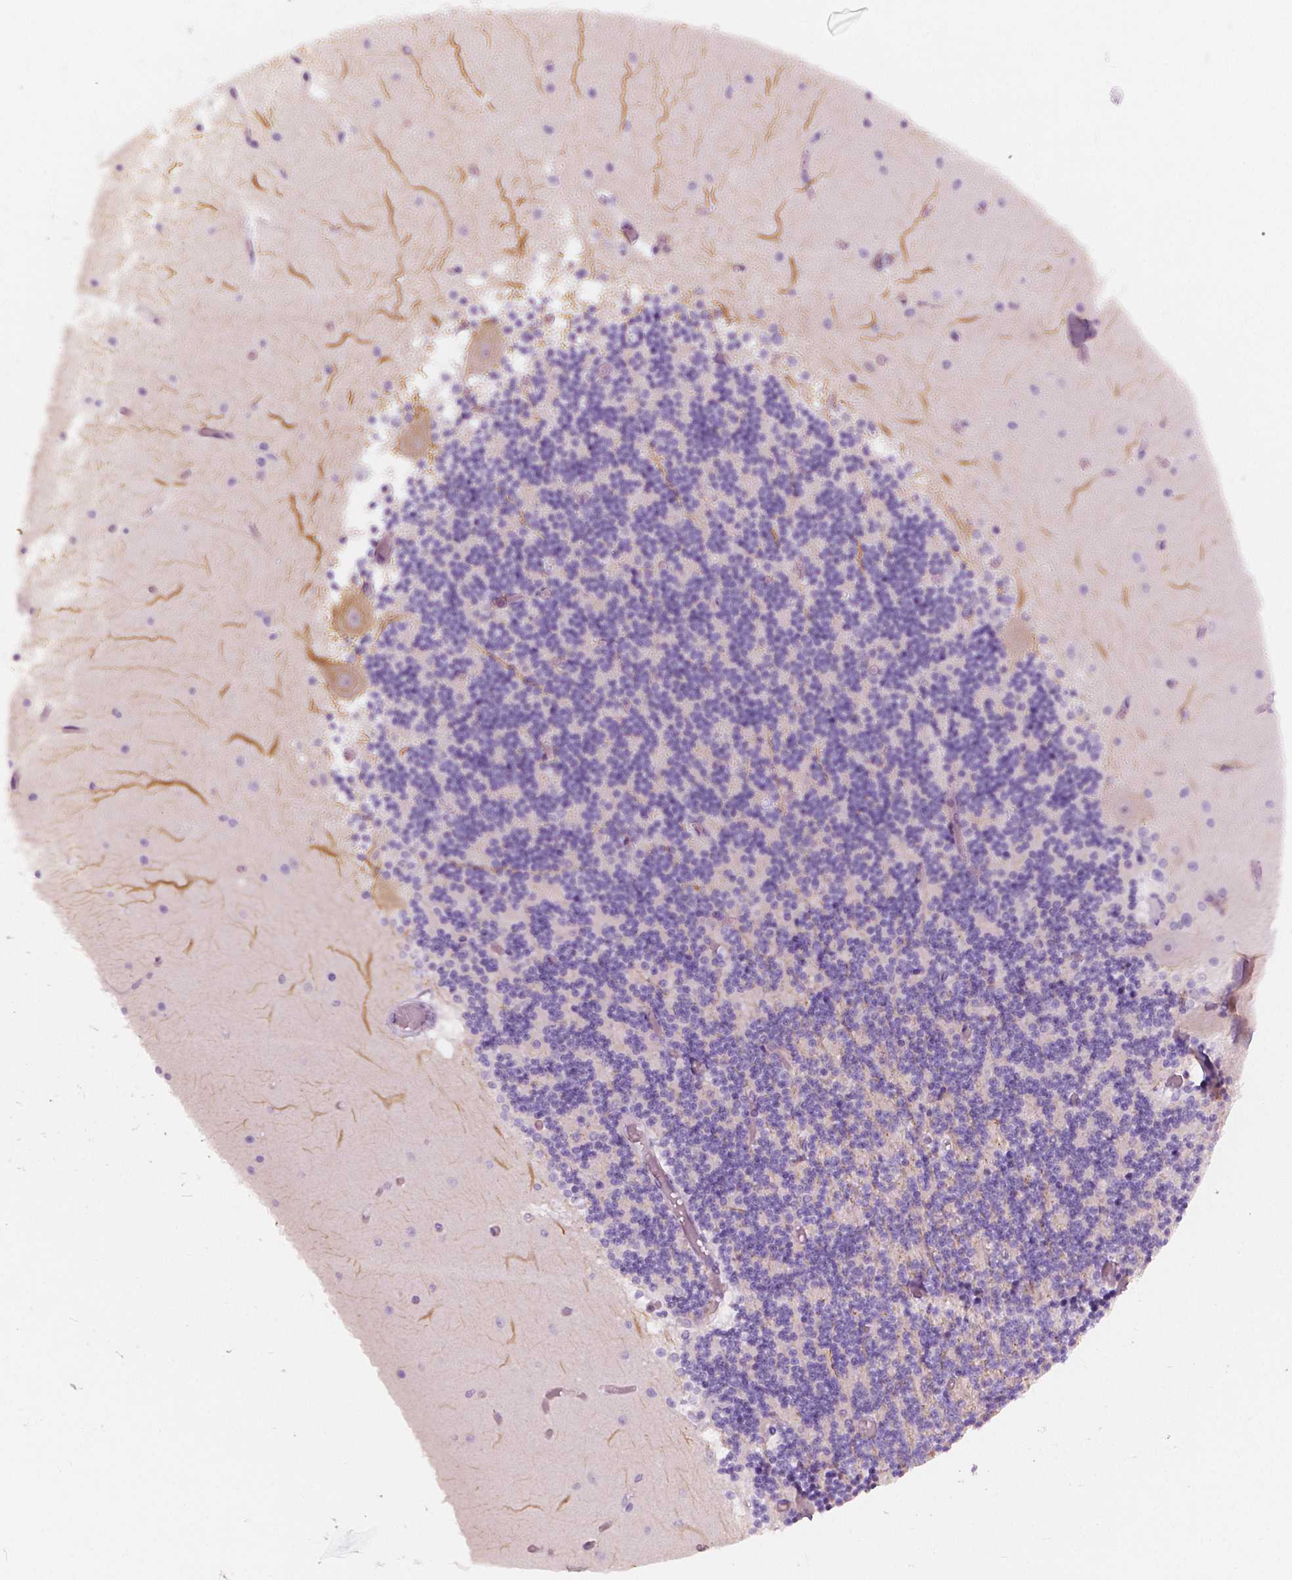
{"staining": {"intensity": "negative", "quantity": "none", "location": "none"}, "tissue": "cerebellum", "cell_type": "Cells in granular layer", "image_type": "normal", "snomed": [{"axis": "morphology", "description": "Normal tissue, NOS"}, {"axis": "topography", "description": "Cerebellum"}], "caption": "Image shows no protein staining in cells in granular layer of benign cerebellum. (Immunohistochemistry (ihc), brightfield microscopy, high magnification).", "gene": "A4GNT", "patient": {"sex": "female", "age": 28}}